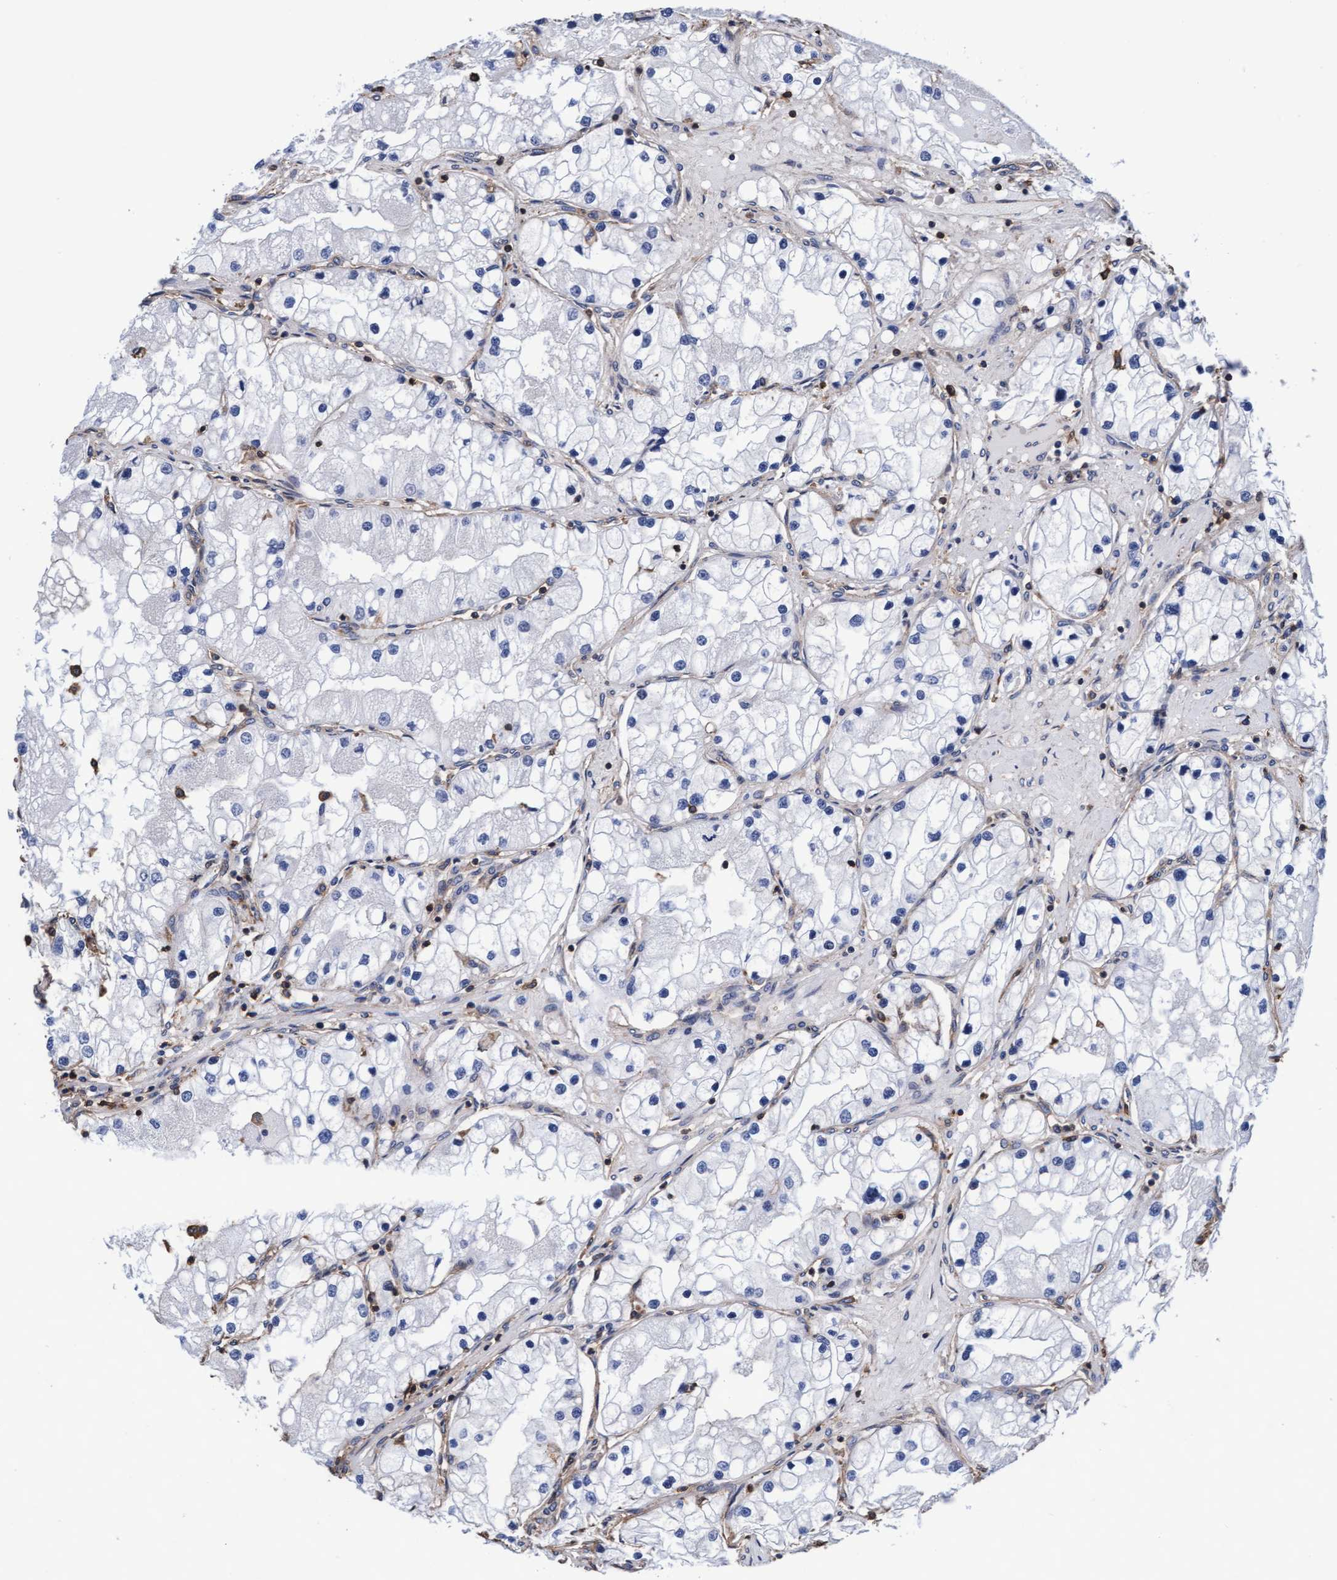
{"staining": {"intensity": "negative", "quantity": "none", "location": "none"}, "tissue": "renal cancer", "cell_type": "Tumor cells", "image_type": "cancer", "snomed": [{"axis": "morphology", "description": "Adenocarcinoma, NOS"}, {"axis": "topography", "description": "Kidney"}], "caption": "There is no significant positivity in tumor cells of renal adenocarcinoma. (Brightfield microscopy of DAB immunohistochemistry at high magnification).", "gene": "GRHPR", "patient": {"sex": "male", "age": 68}}